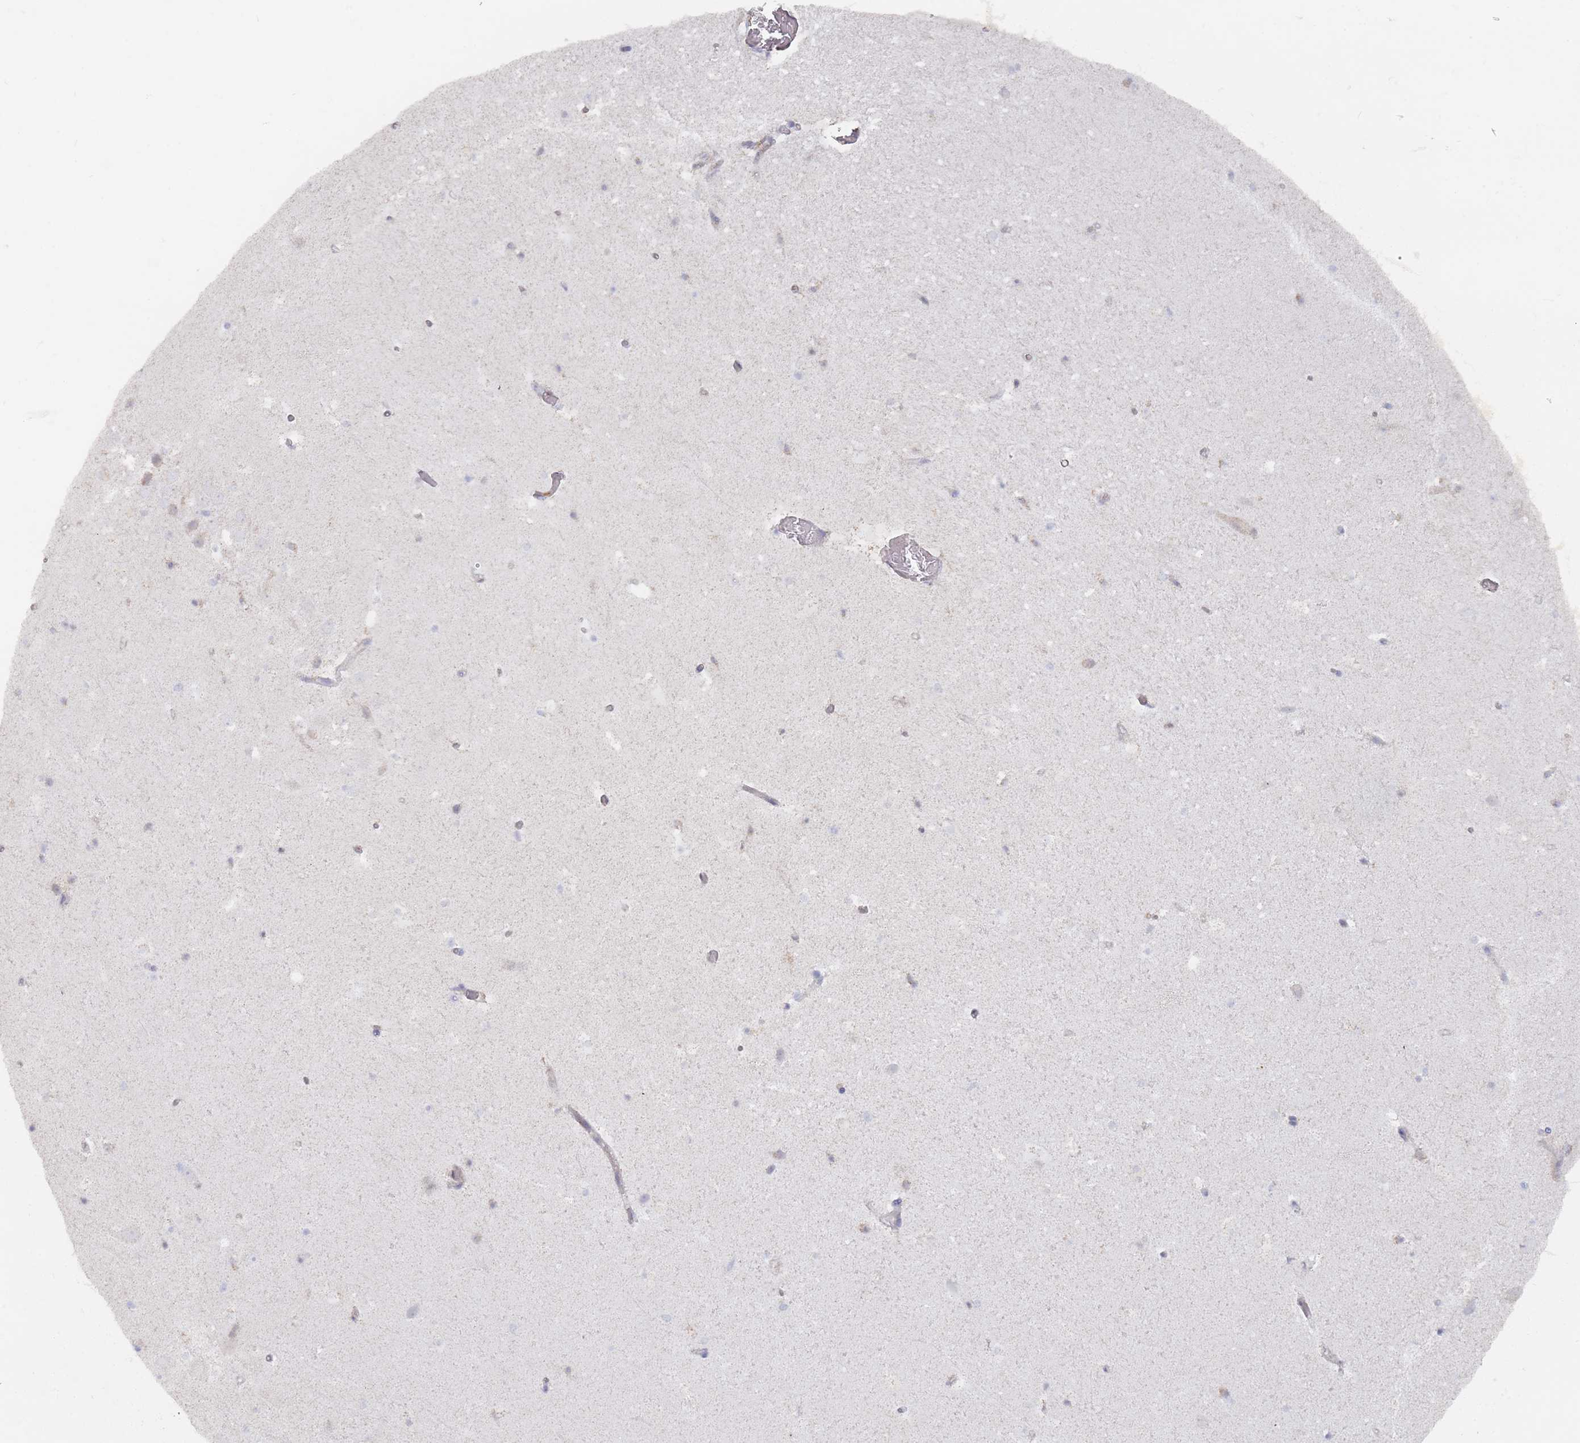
{"staining": {"intensity": "negative", "quantity": "none", "location": "none"}, "tissue": "hippocampus", "cell_type": "Glial cells", "image_type": "normal", "snomed": [{"axis": "morphology", "description": "Normal tissue, NOS"}, {"axis": "topography", "description": "Hippocampus"}], "caption": "High magnification brightfield microscopy of unremarkable hippocampus stained with DAB (brown) and counterstained with hematoxylin (blue): glial cells show no significant positivity. (DAB IHC visualized using brightfield microscopy, high magnification).", "gene": "TRARG1", "patient": {"sex": "male", "age": 37}}